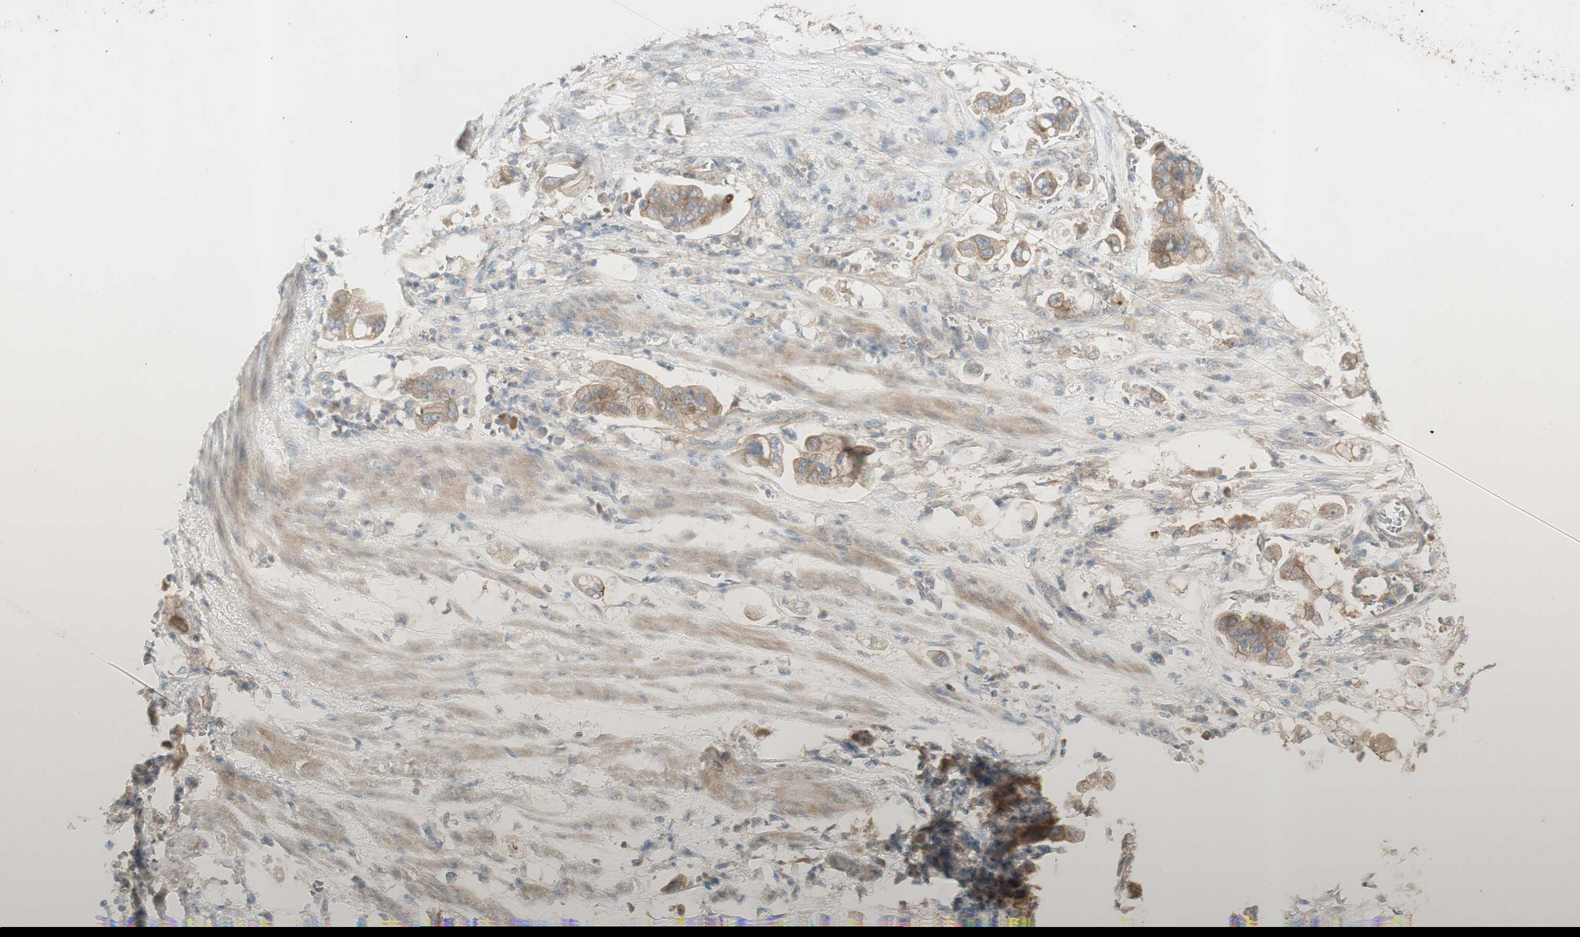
{"staining": {"intensity": "moderate", "quantity": ">75%", "location": "cytoplasmic/membranous"}, "tissue": "stomach cancer", "cell_type": "Tumor cells", "image_type": "cancer", "snomed": [{"axis": "morphology", "description": "Adenocarcinoma, NOS"}, {"axis": "topography", "description": "Stomach"}], "caption": "This is an image of IHC staining of stomach cancer, which shows moderate staining in the cytoplasmic/membranous of tumor cells.", "gene": "PTGER4", "patient": {"sex": "male", "age": 62}}